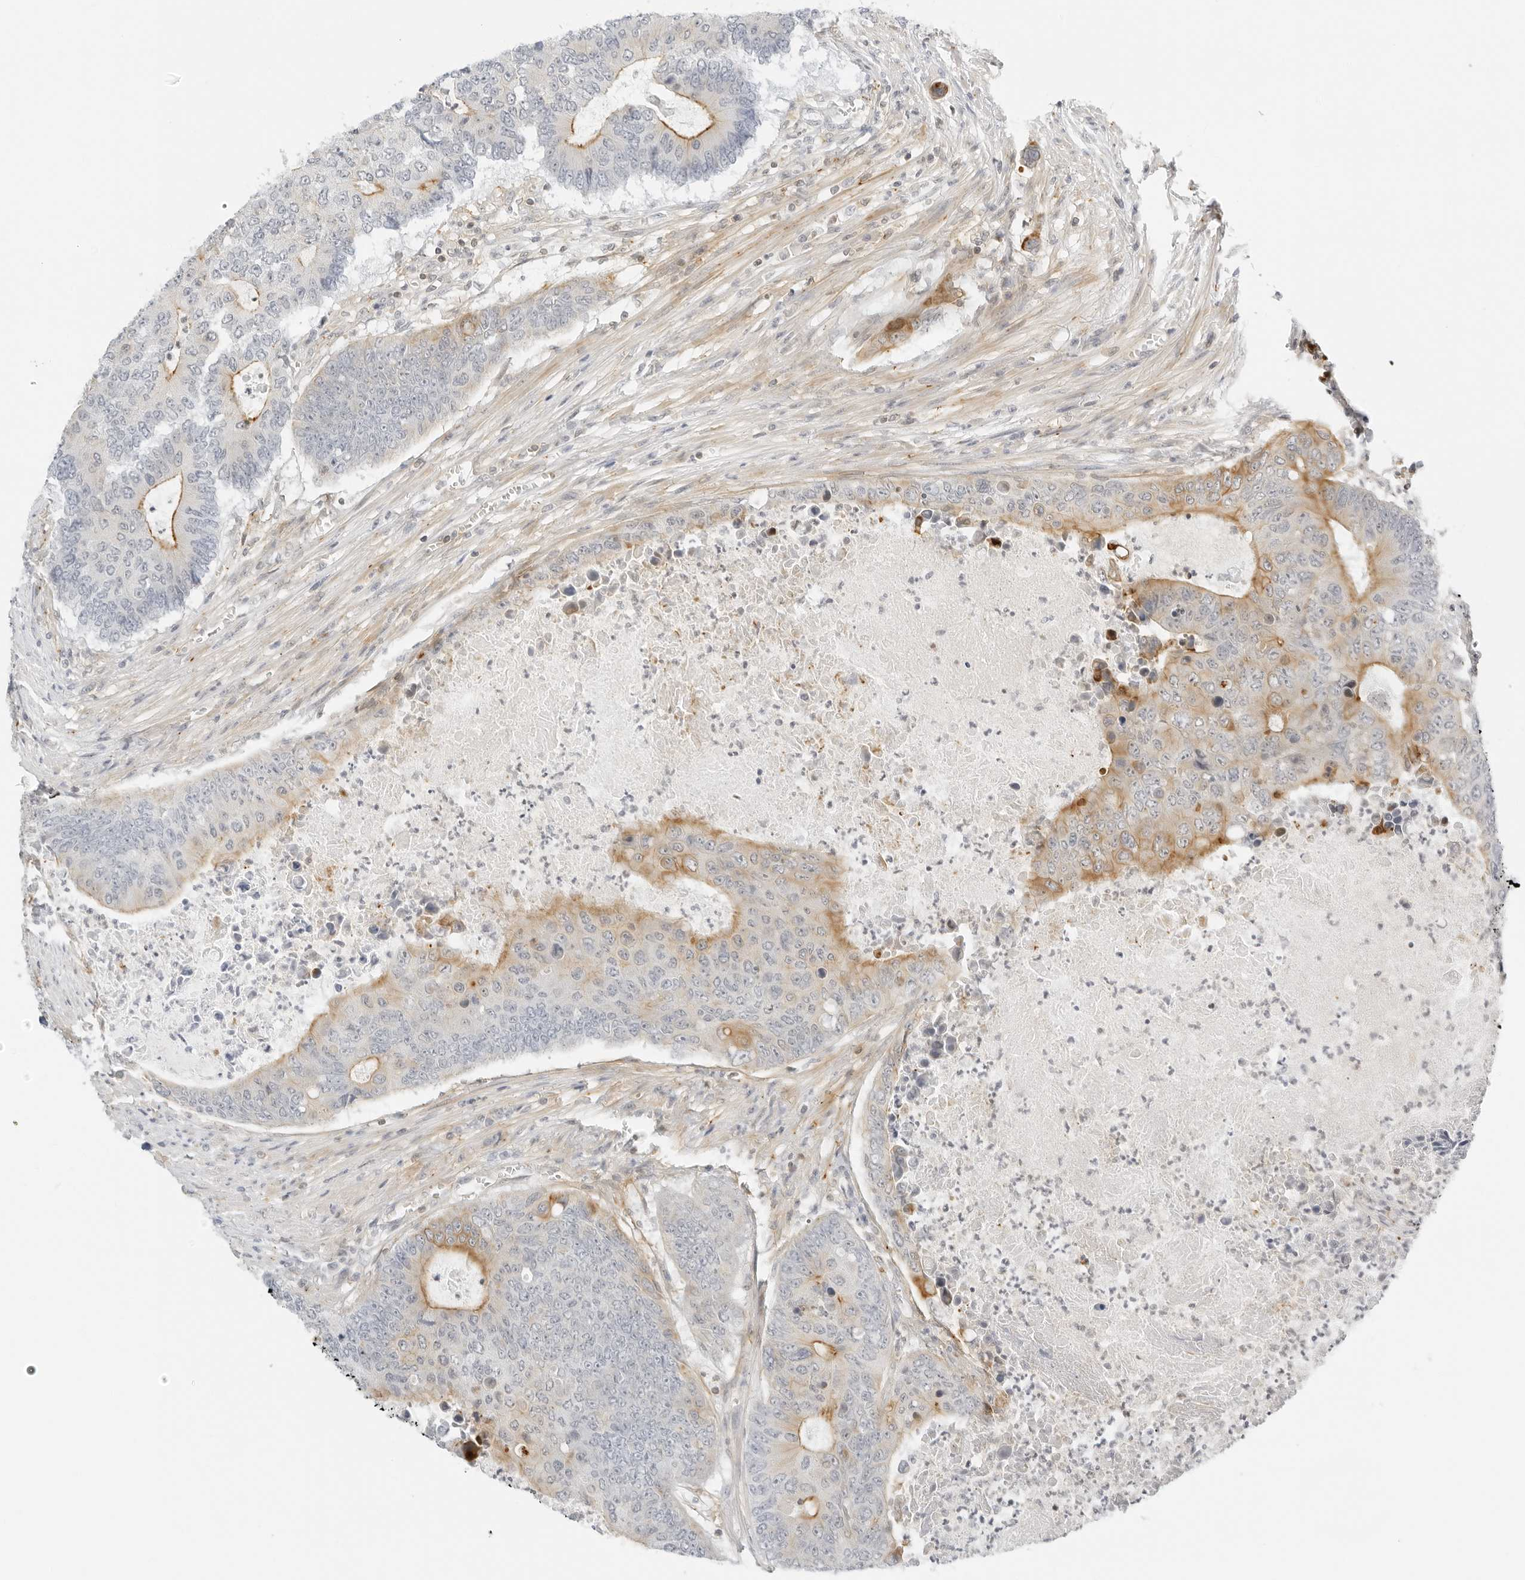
{"staining": {"intensity": "moderate", "quantity": "<25%", "location": "cytoplasmic/membranous"}, "tissue": "colorectal cancer", "cell_type": "Tumor cells", "image_type": "cancer", "snomed": [{"axis": "morphology", "description": "Adenocarcinoma, NOS"}, {"axis": "topography", "description": "Colon"}], "caption": "Colorectal cancer (adenocarcinoma) tissue exhibits moderate cytoplasmic/membranous expression in about <25% of tumor cells Nuclei are stained in blue.", "gene": "OSCP1", "patient": {"sex": "male", "age": 87}}